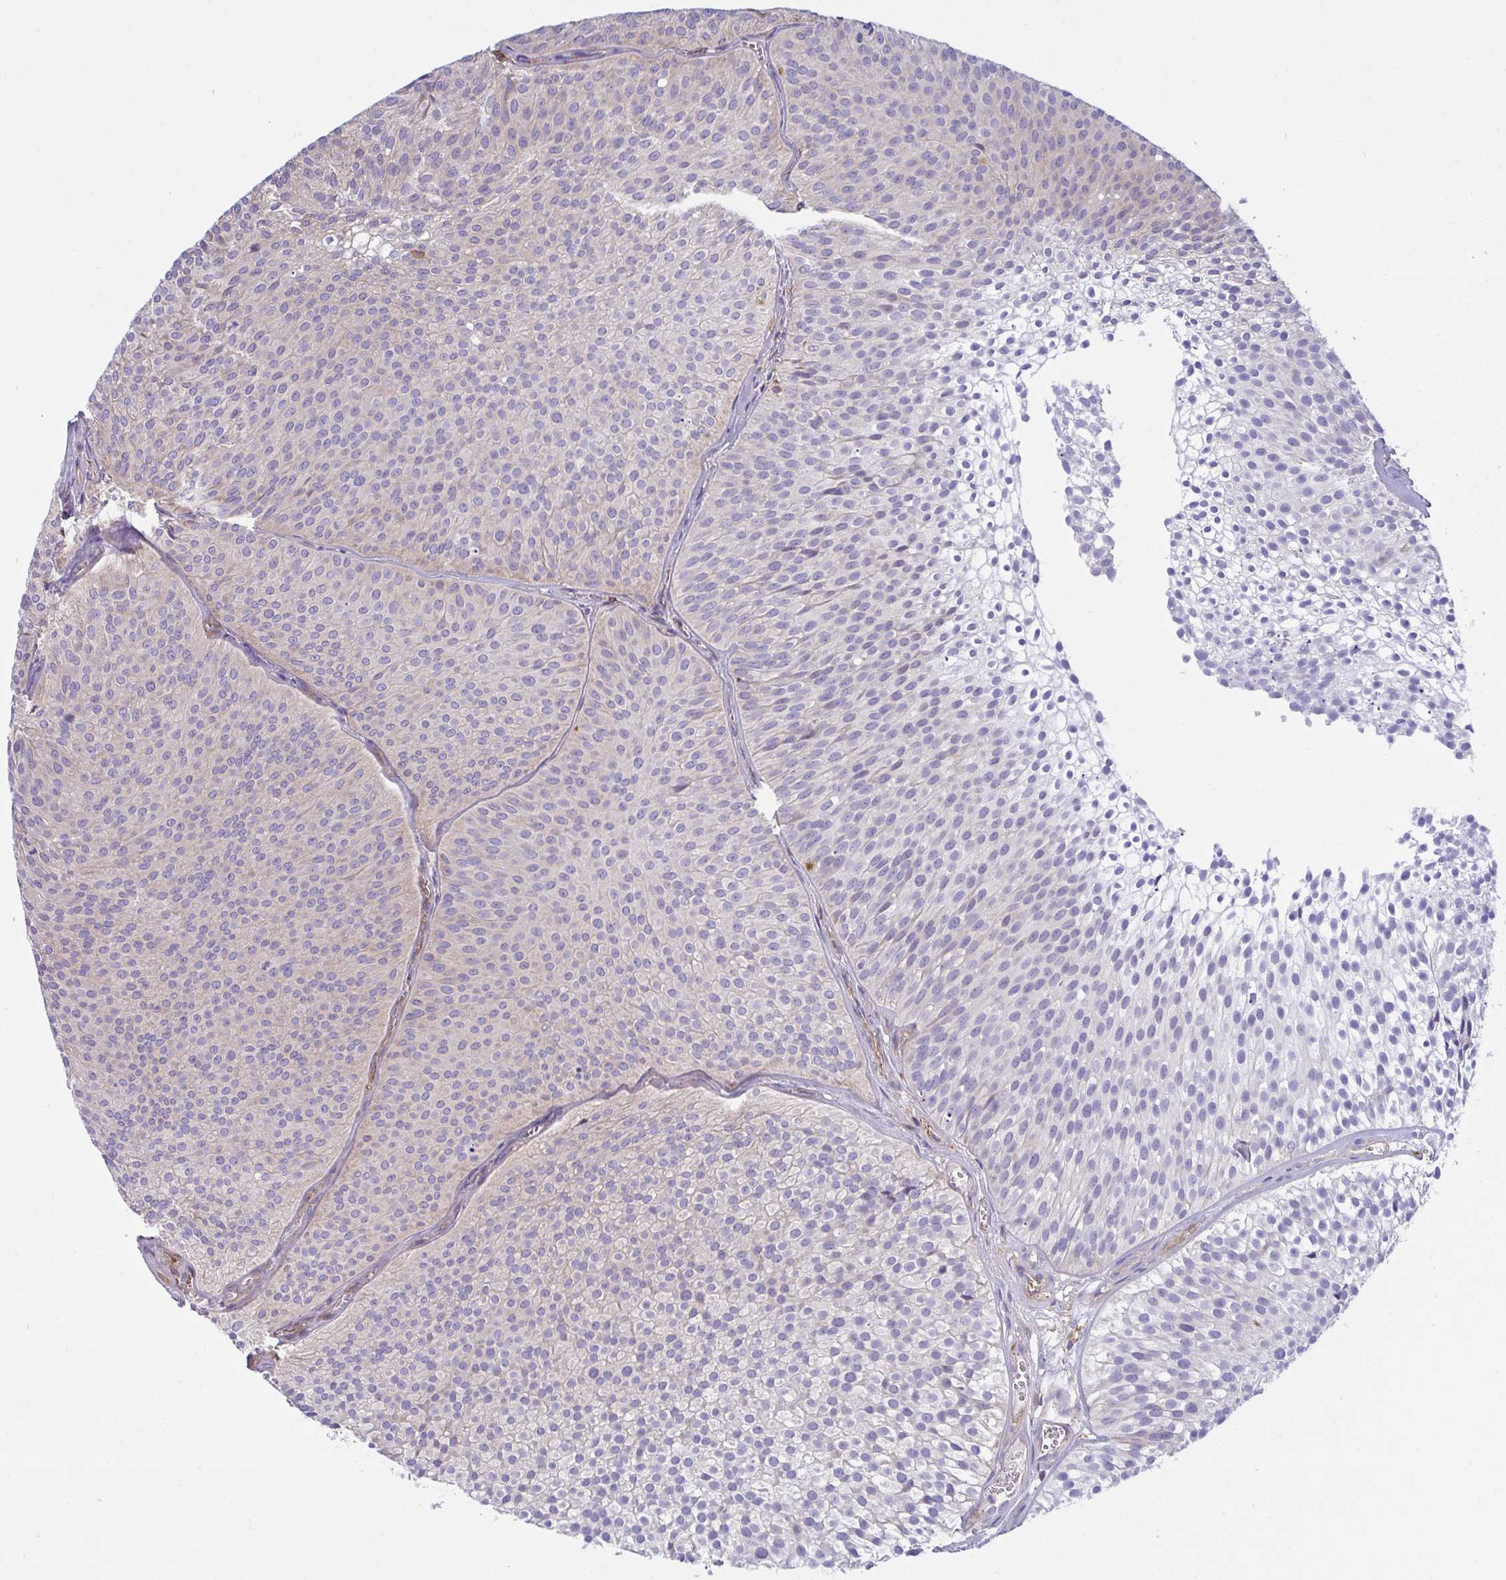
{"staining": {"intensity": "negative", "quantity": "none", "location": "none"}, "tissue": "urothelial cancer", "cell_type": "Tumor cells", "image_type": "cancer", "snomed": [{"axis": "morphology", "description": "Urothelial carcinoma, Low grade"}, {"axis": "topography", "description": "Urinary bladder"}], "caption": "Histopathology image shows no significant protein staining in tumor cells of low-grade urothelial carcinoma. Brightfield microscopy of immunohistochemistry stained with DAB (brown) and hematoxylin (blue), captured at high magnification.", "gene": "TSC22D3", "patient": {"sex": "male", "age": 91}}